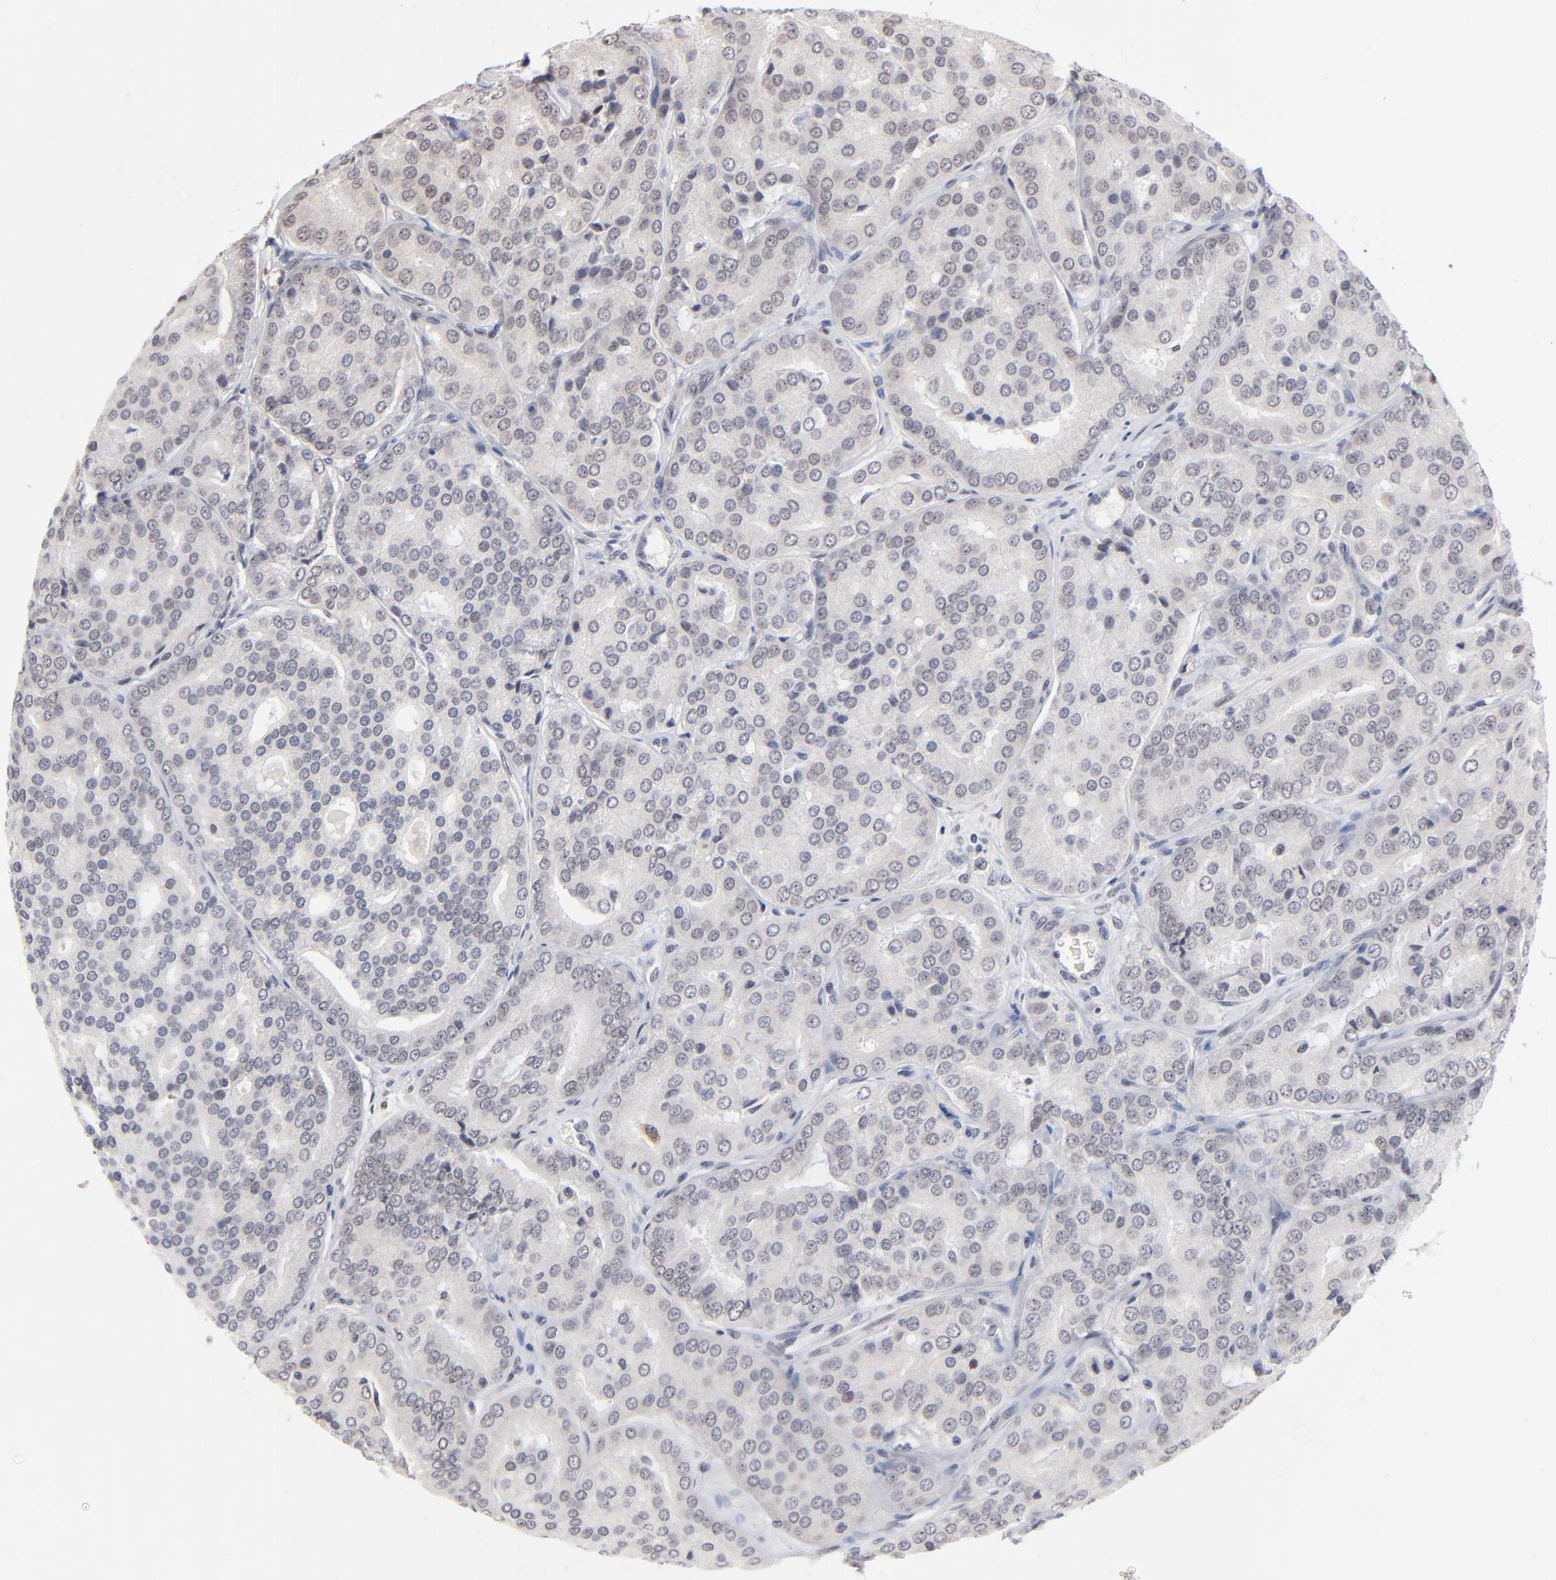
{"staining": {"intensity": "negative", "quantity": "none", "location": "none"}, "tissue": "prostate cancer", "cell_type": "Tumor cells", "image_type": "cancer", "snomed": [{"axis": "morphology", "description": "Adenocarcinoma, High grade"}, {"axis": "topography", "description": "Prostate"}], "caption": "This is an IHC histopathology image of high-grade adenocarcinoma (prostate). There is no positivity in tumor cells.", "gene": "MBIP", "patient": {"sex": "male", "age": 64}}